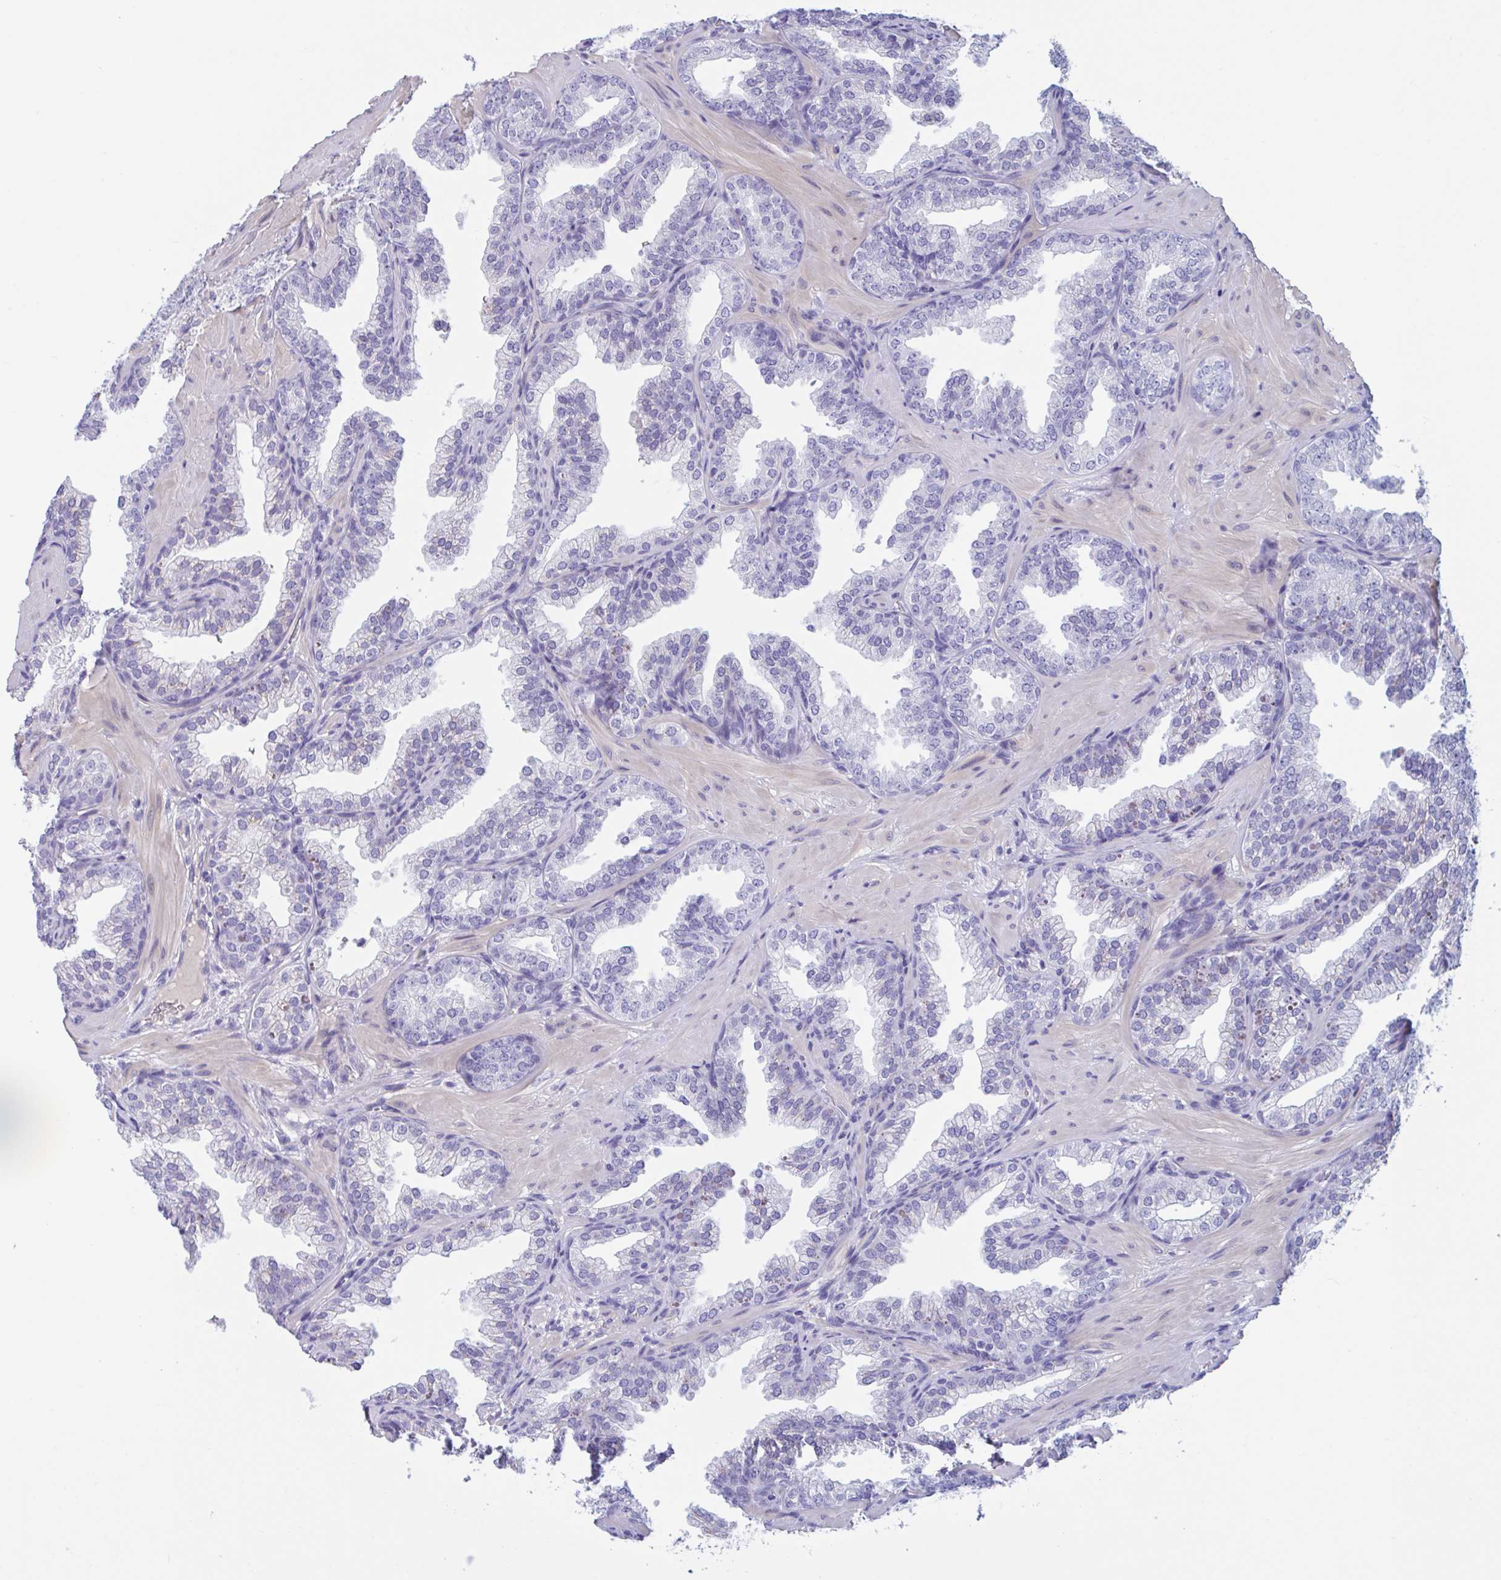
{"staining": {"intensity": "negative", "quantity": "none", "location": "none"}, "tissue": "prostate cancer", "cell_type": "Tumor cells", "image_type": "cancer", "snomed": [{"axis": "morphology", "description": "Adenocarcinoma, High grade"}, {"axis": "topography", "description": "Prostate"}], "caption": "The histopathology image displays no staining of tumor cells in prostate adenocarcinoma (high-grade). The staining was performed using DAB to visualize the protein expression in brown, while the nuclei were stained in blue with hematoxylin (Magnification: 20x).", "gene": "MS4A14", "patient": {"sex": "male", "age": 58}}